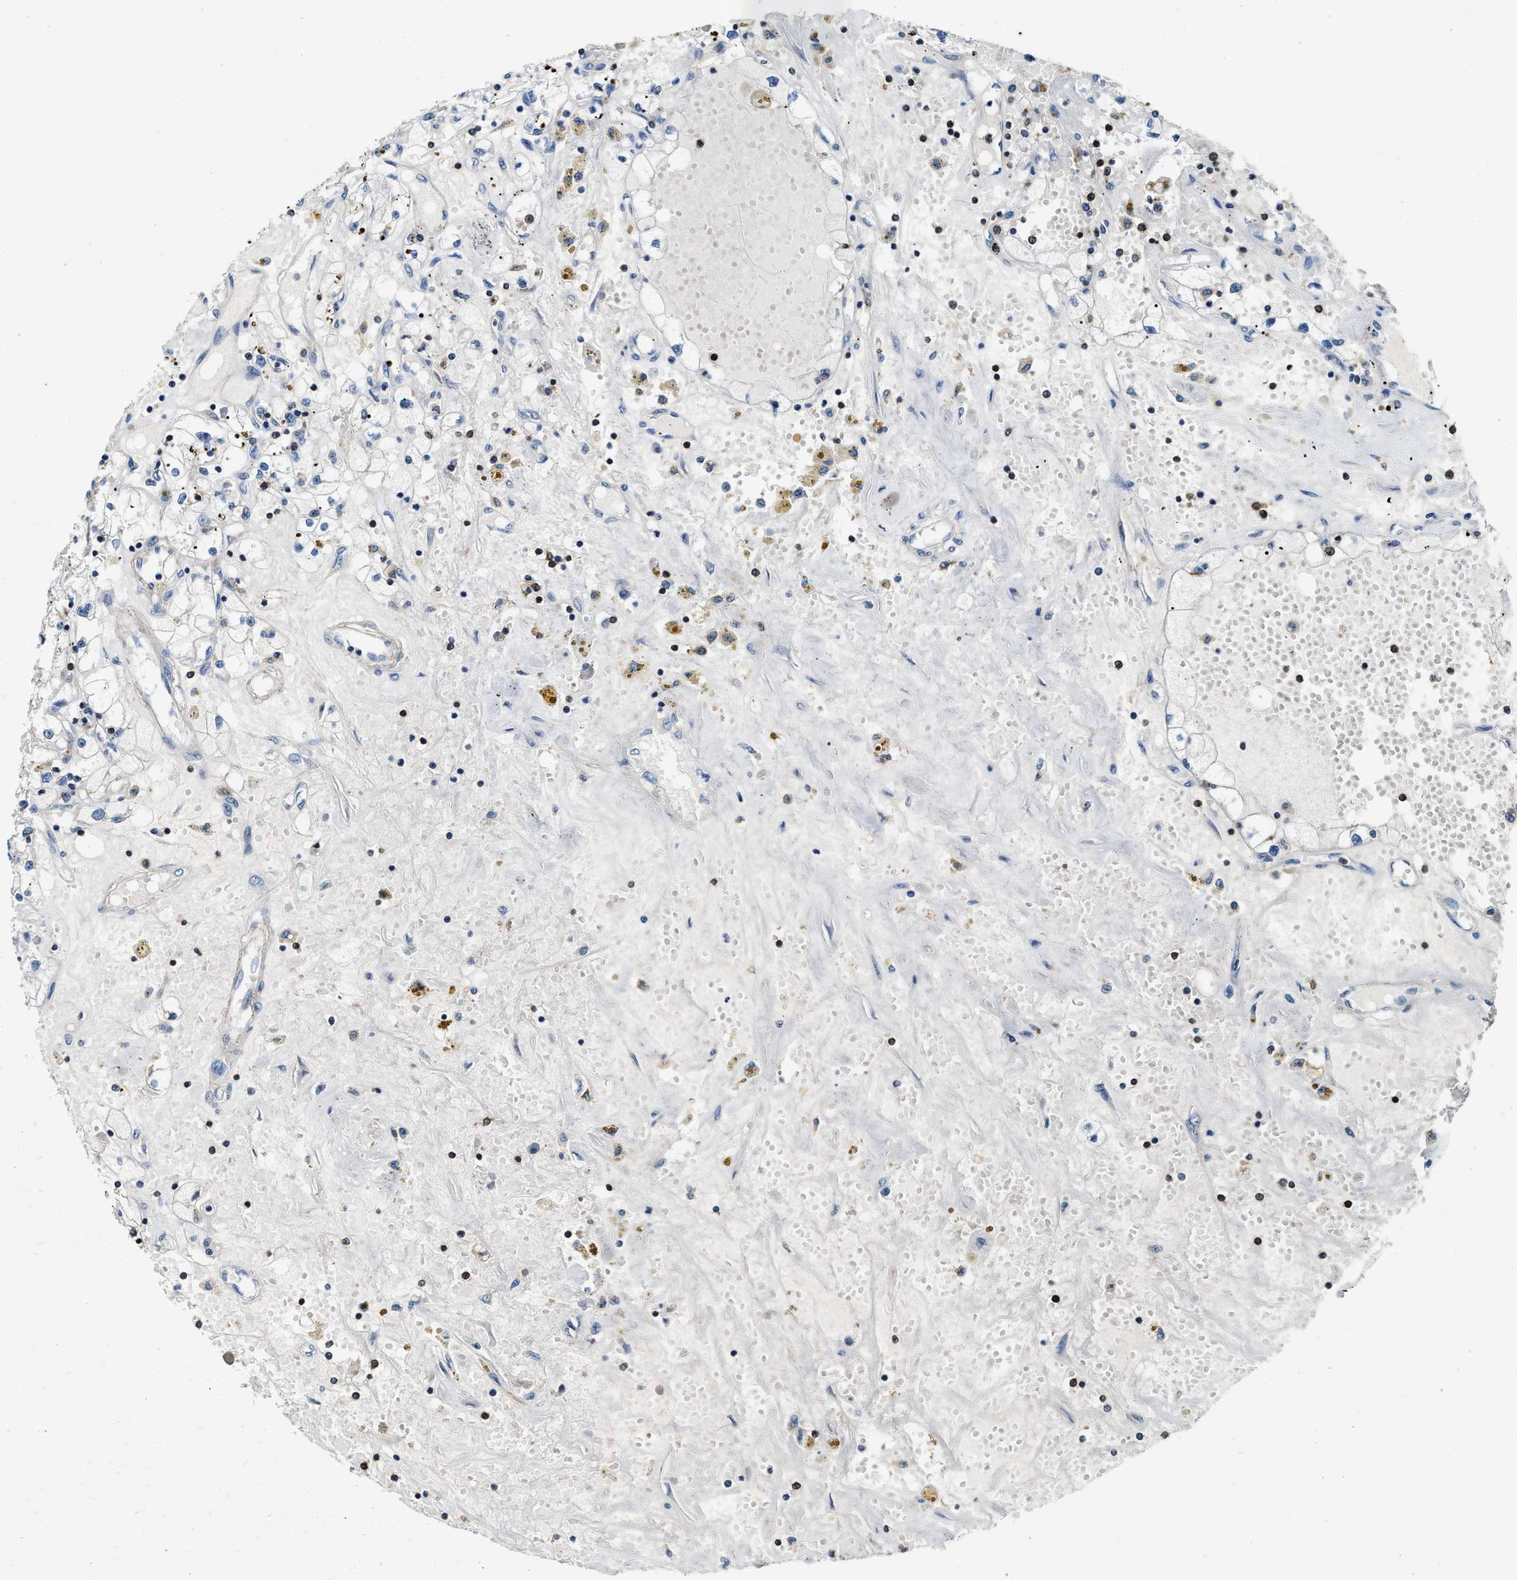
{"staining": {"intensity": "negative", "quantity": "none", "location": "none"}, "tissue": "renal cancer", "cell_type": "Tumor cells", "image_type": "cancer", "snomed": [{"axis": "morphology", "description": "Adenocarcinoma, NOS"}, {"axis": "topography", "description": "Kidney"}], "caption": "The histopathology image shows no staining of tumor cells in renal adenocarcinoma. Brightfield microscopy of immunohistochemistry (IHC) stained with DAB (3,3'-diaminobenzidine) (brown) and hematoxylin (blue), captured at high magnification.", "gene": "MYO1G", "patient": {"sex": "male", "age": 56}}